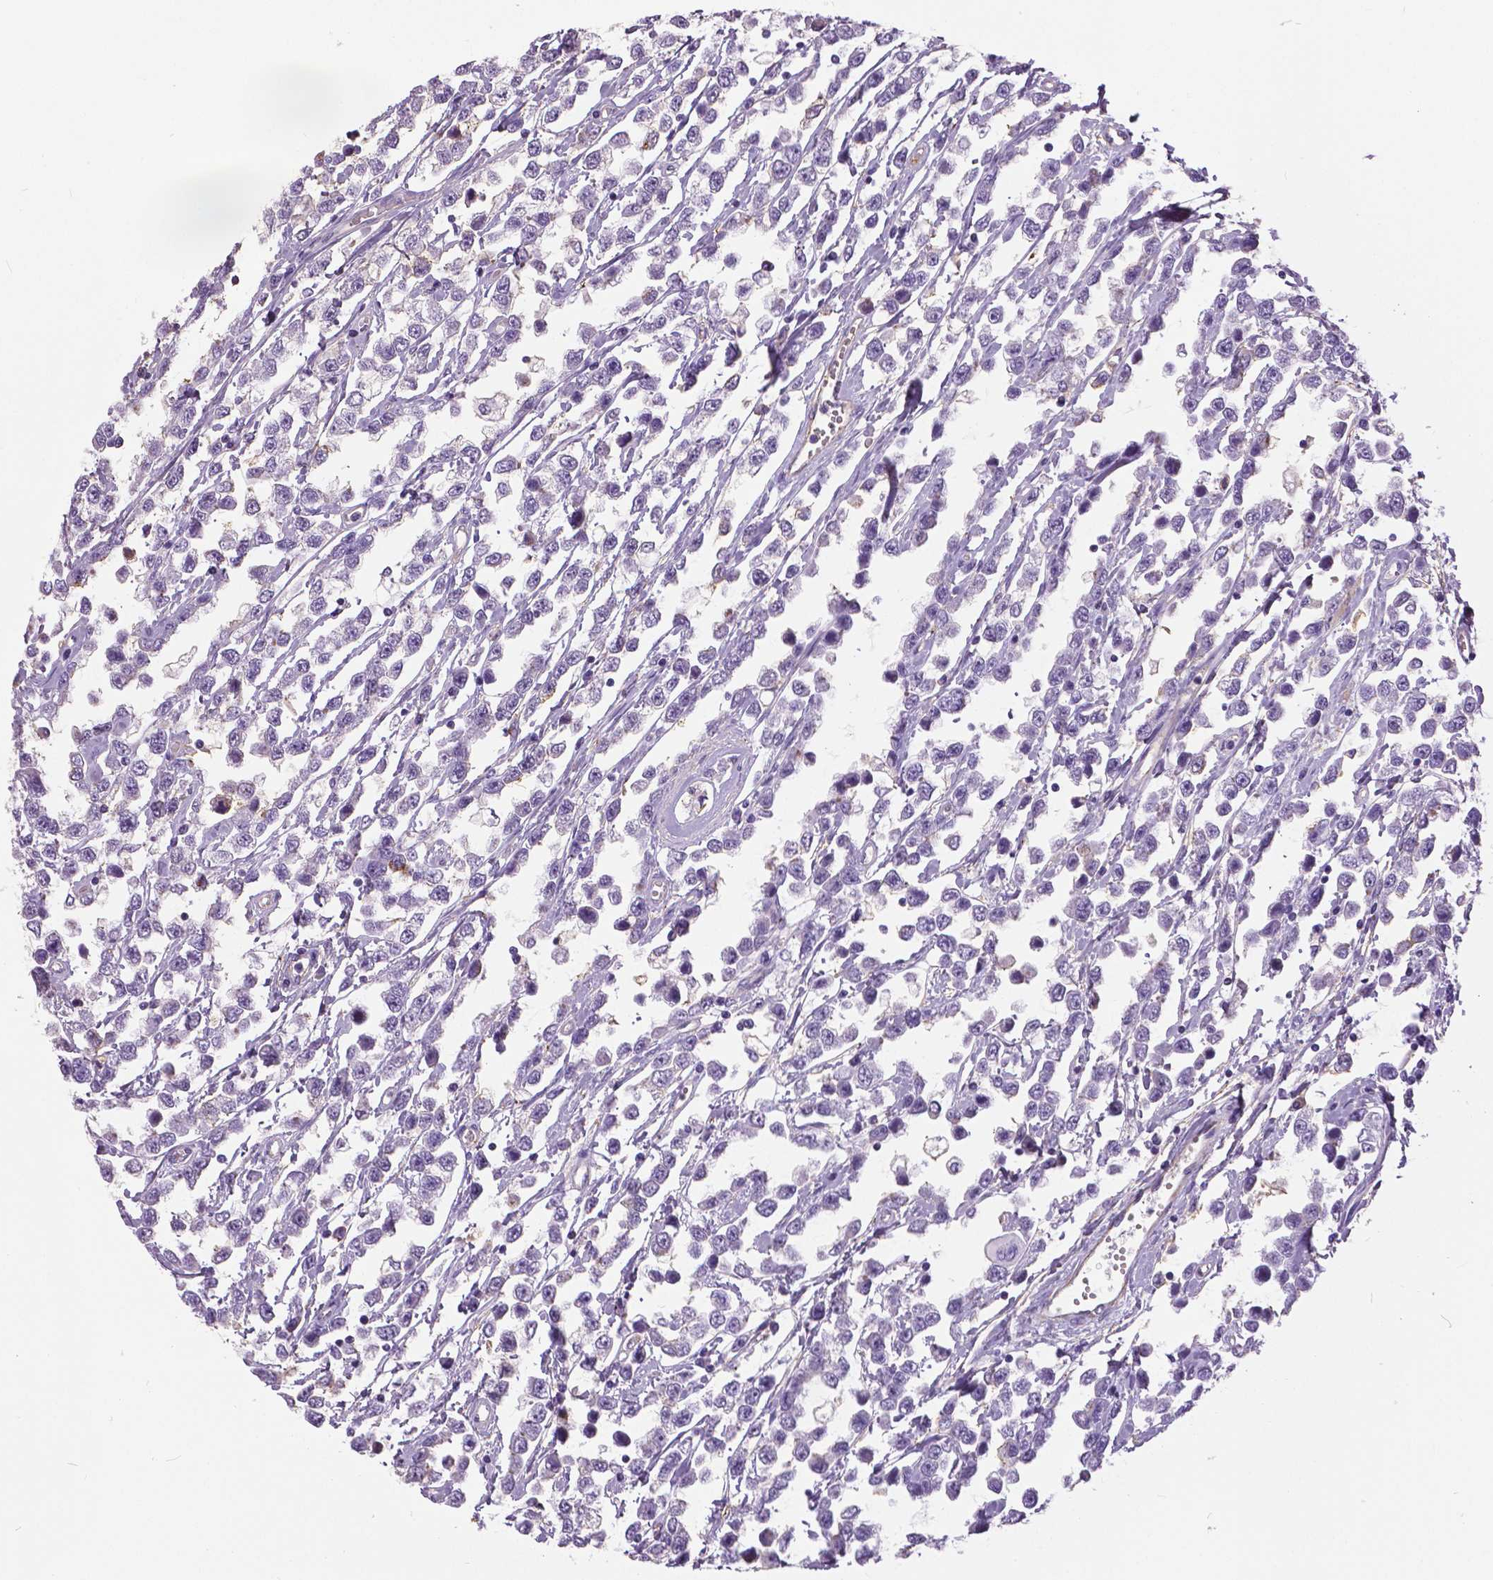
{"staining": {"intensity": "negative", "quantity": "none", "location": "none"}, "tissue": "testis cancer", "cell_type": "Tumor cells", "image_type": "cancer", "snomed": [{"axis": "morphology", "description": "Seminoma, NOS"}, {"axis": "topography", "description": "Testis"}], "caption": "Seminoma (testis) was stained to show a protein in brown. There is no significant expression in tumor cells.", "gene": "ANXA13", "patient": {"sex": "male", "age": 34}}